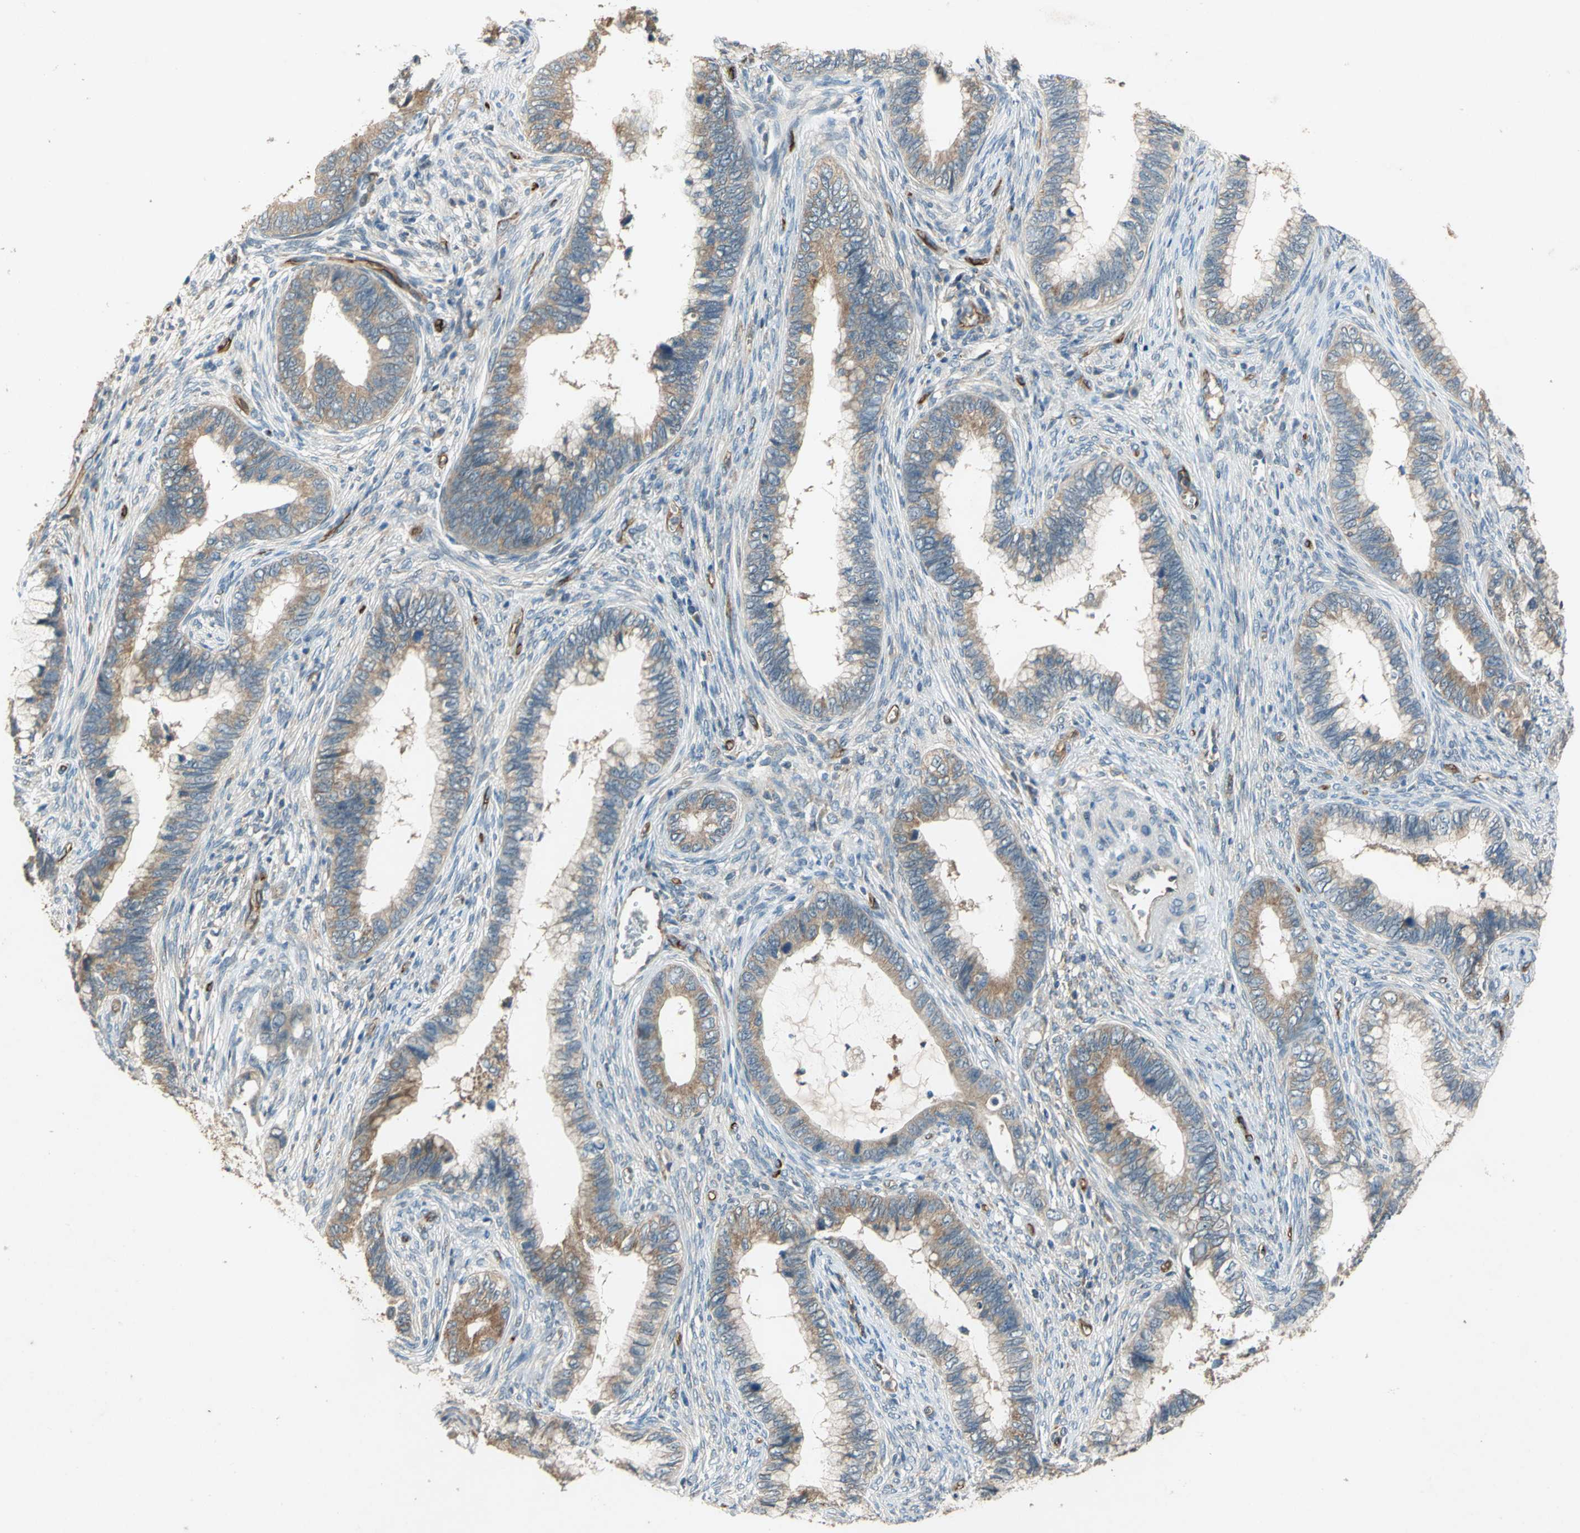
{"staining": {"intensity": "moderate", "quantity": "25%-75%", "location": "cytoplasmic/membranous"}, "tissue": "cervical cancer", "cell_type": "Tumor cells", "image_type": "cancer", "snomed": [{"axis": "morphology", "description": "Adenocarcinoma, NOS"}, {"axis": "topography", "description": "Cervix"}], "caption": "An immunohistochemistry (IHC) image of tumor tissue is shown. Protein staining in brown labels moderate cytoplasmic/membranous positivity in cervical cancer (adenocarcinoma) within tumor cells. (DAB (3,3'-diaminobenzidine) = brown stain, brightfield microscopy at high magnification).", "gene": "EMCN", "patient": {"sex": "female", "age": 44}}